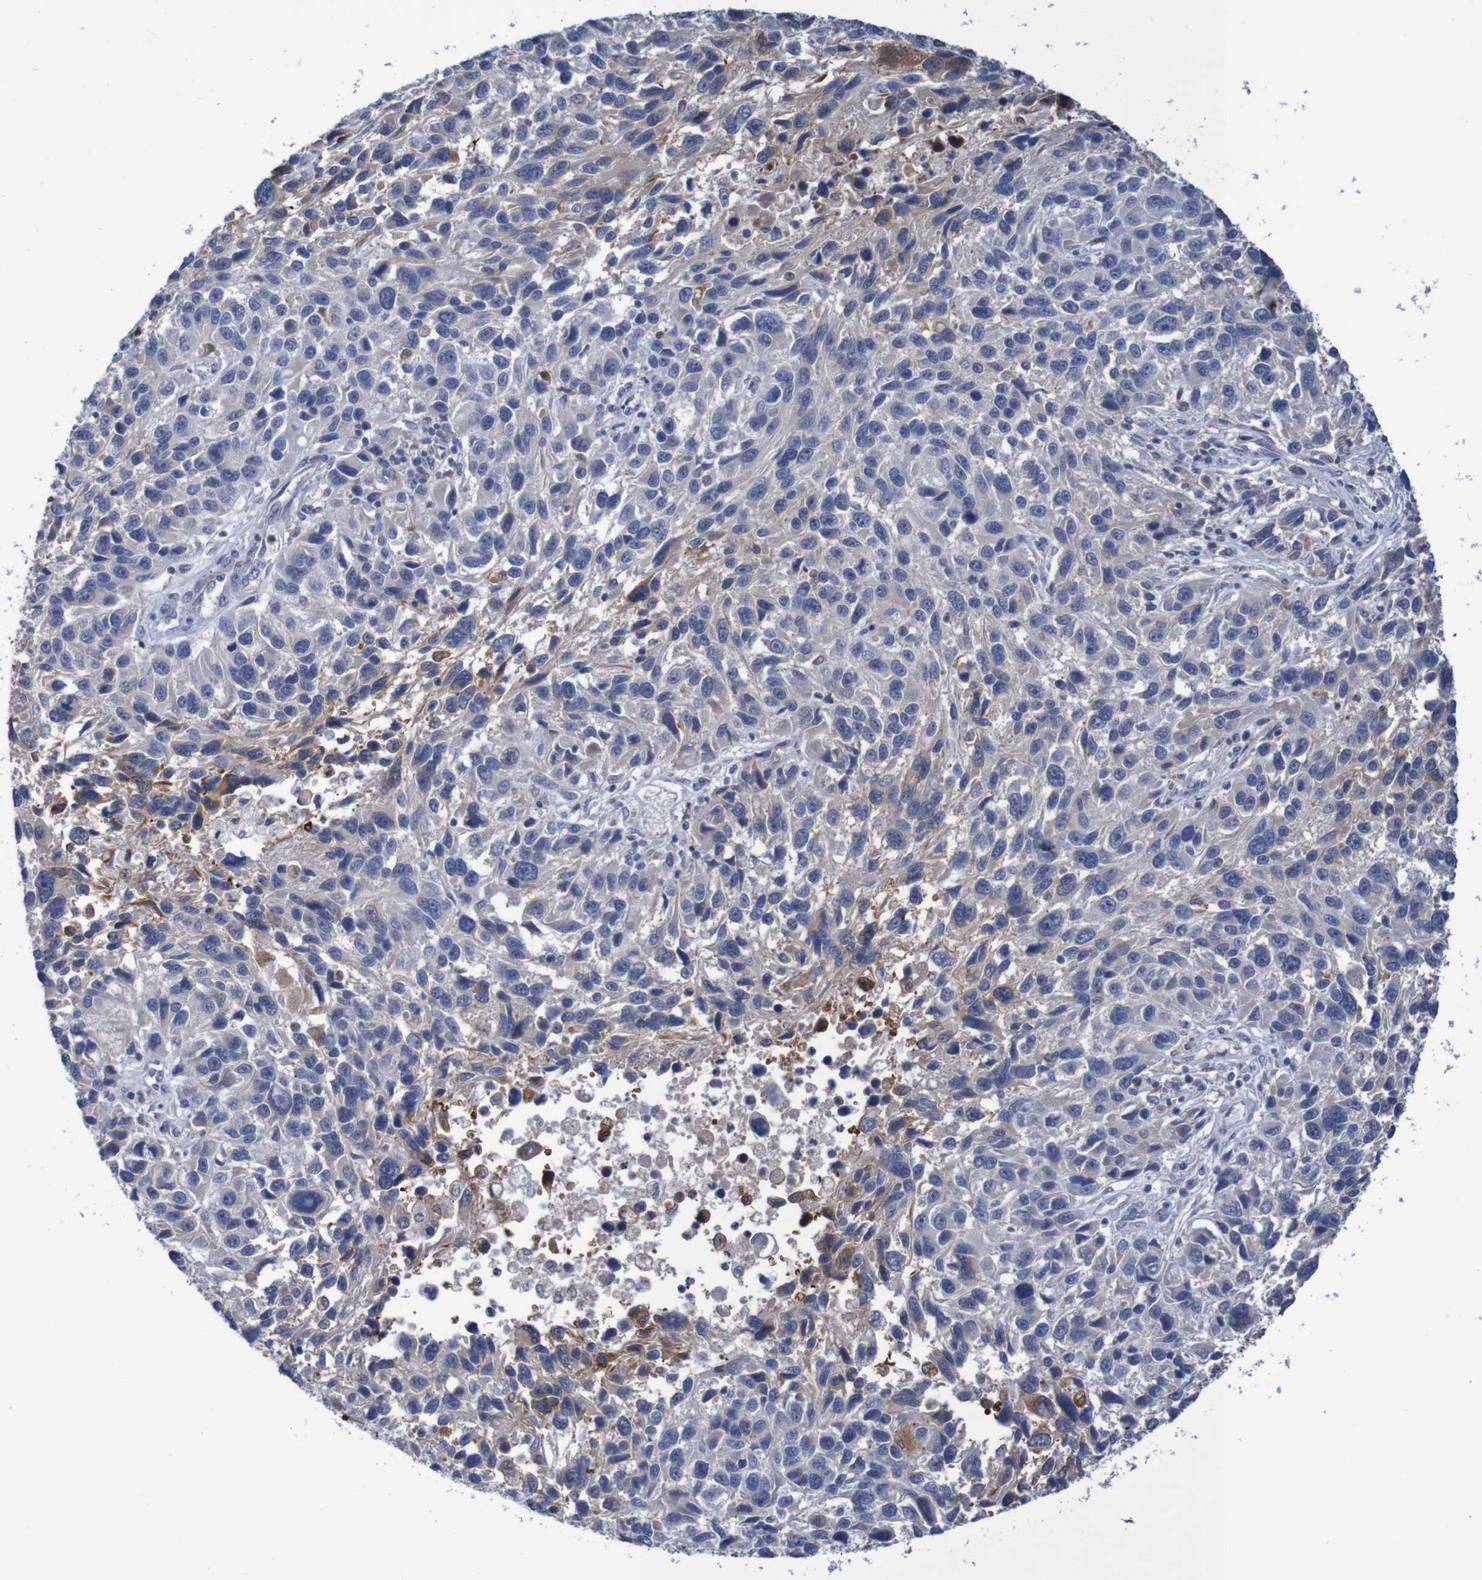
{"staining": {"intensity": "negative", "quantity": "none", "location": "none"}, "tissue": "melanoma", "cell_type": "Tumor cells", "image_type": "cancer", "snomed": [{"axis": "morphology", "description": "Malignant melanoma, NOS"}, {"axis": "topography", "description": "Skin"}], "caption": "This is an IHC image of malignant melanoma. There is no staining in tumor cells.", "gene": "FBP2", "patient": {"sex": "male", "age": 53}}